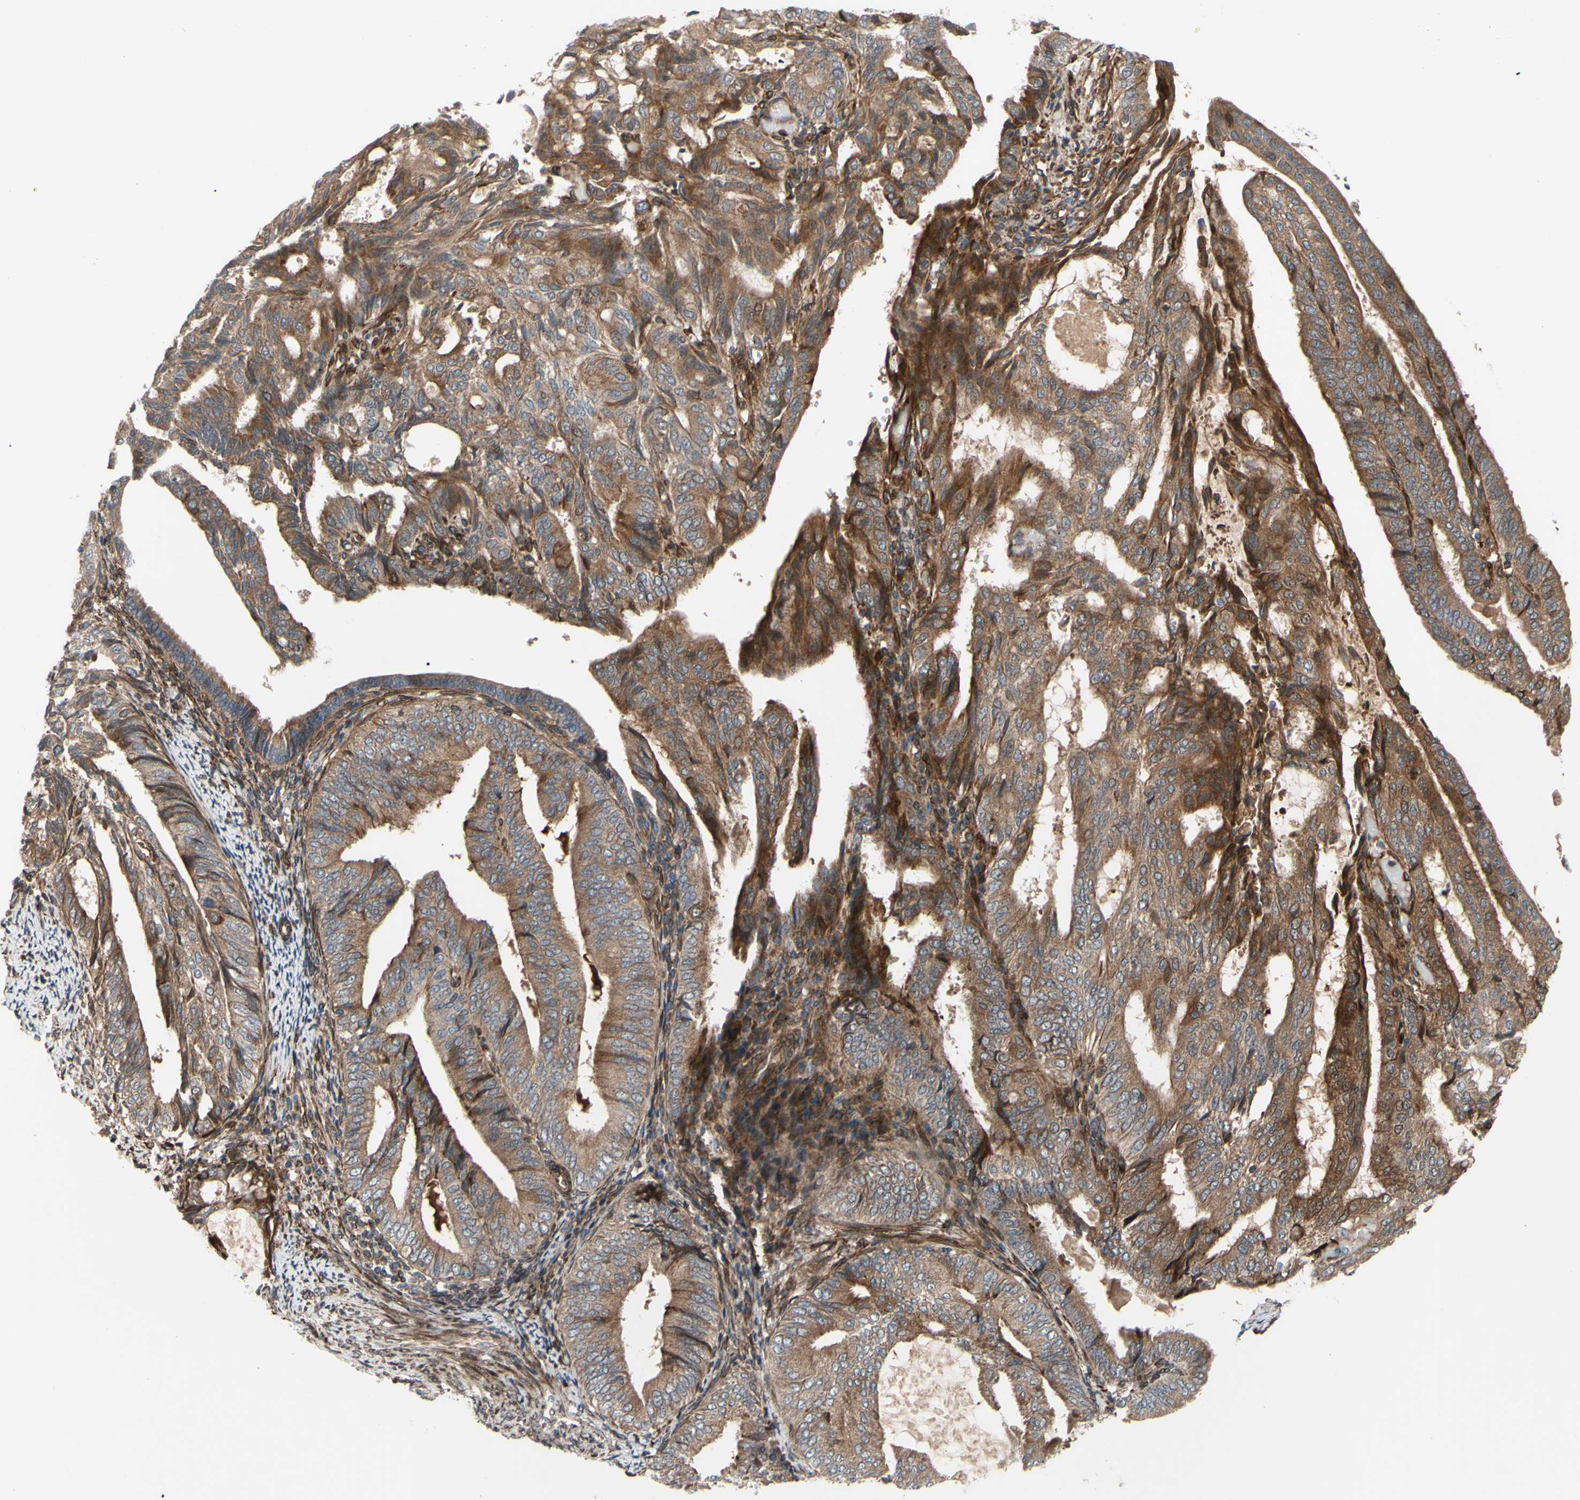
{"staining": {"intensity": "moderate", "quantity": ">75%", "location": "cytoplasmic/membranous"}, "tissue": "endometrial cancer", "cell_type": "Tumor cells", "image_type": "cancer", "snomed": [{"axis": "morphology", "description": "Adenocarcinoma, NOS"}, {"axis": "topography", "description": "Endometrium"}], "caption": "Immunohistochemical staining of adenocarcinoma (endometrial) demonstrates medium levels of moderate cytoplasmic/membranous expression in approximately >75% of tumor cells.", "gene": "PRAF2", "patient": {"sex": "female", "age": 58}}